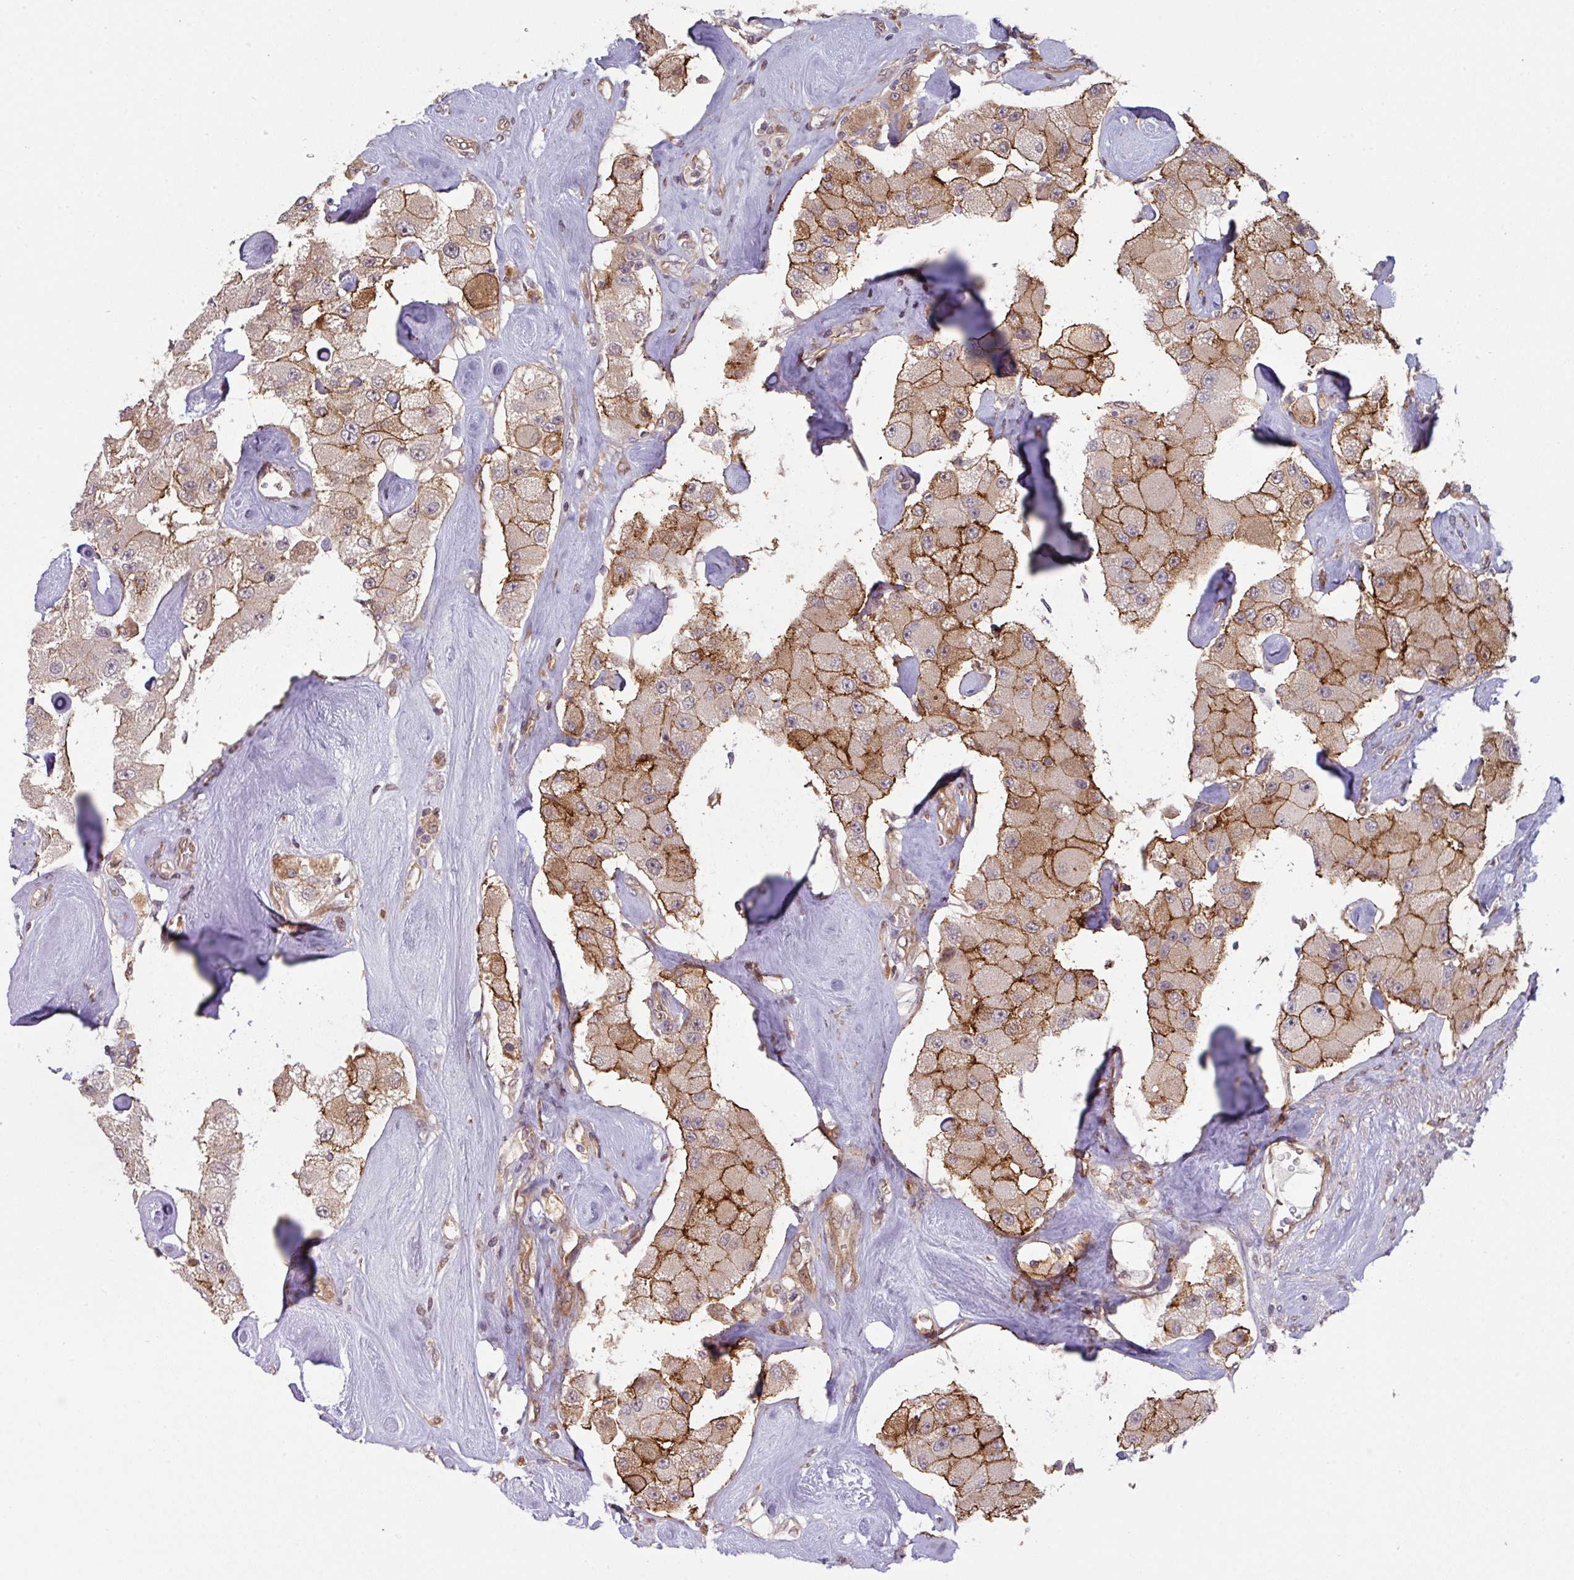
{"staining": {"intensity": "moderate", "quantity": ">75%", "location": "cytoplasmic/membranous"}, "tissue": "carcinoid", "cell_type": "Tumor cells", "image_type": "cancer", "snomed": [{"axis": "morphology", "description": "Carcinoid, malignant, NOS"}, {"axis": "topography", "description": "Pancreas"}], "caption": "Moderate cytoplasmic/membranous protein staining is identified in approximately >75% of tumor cells in carcinoid. The staining was performed using DAB (3,3'-diaminobenzidine), with brown indicating positive protein expression. Nuclei are stained blue with hematoxylin.", "gene": "CYFIP2", "patient": {"sex": "male", "age": 41}}